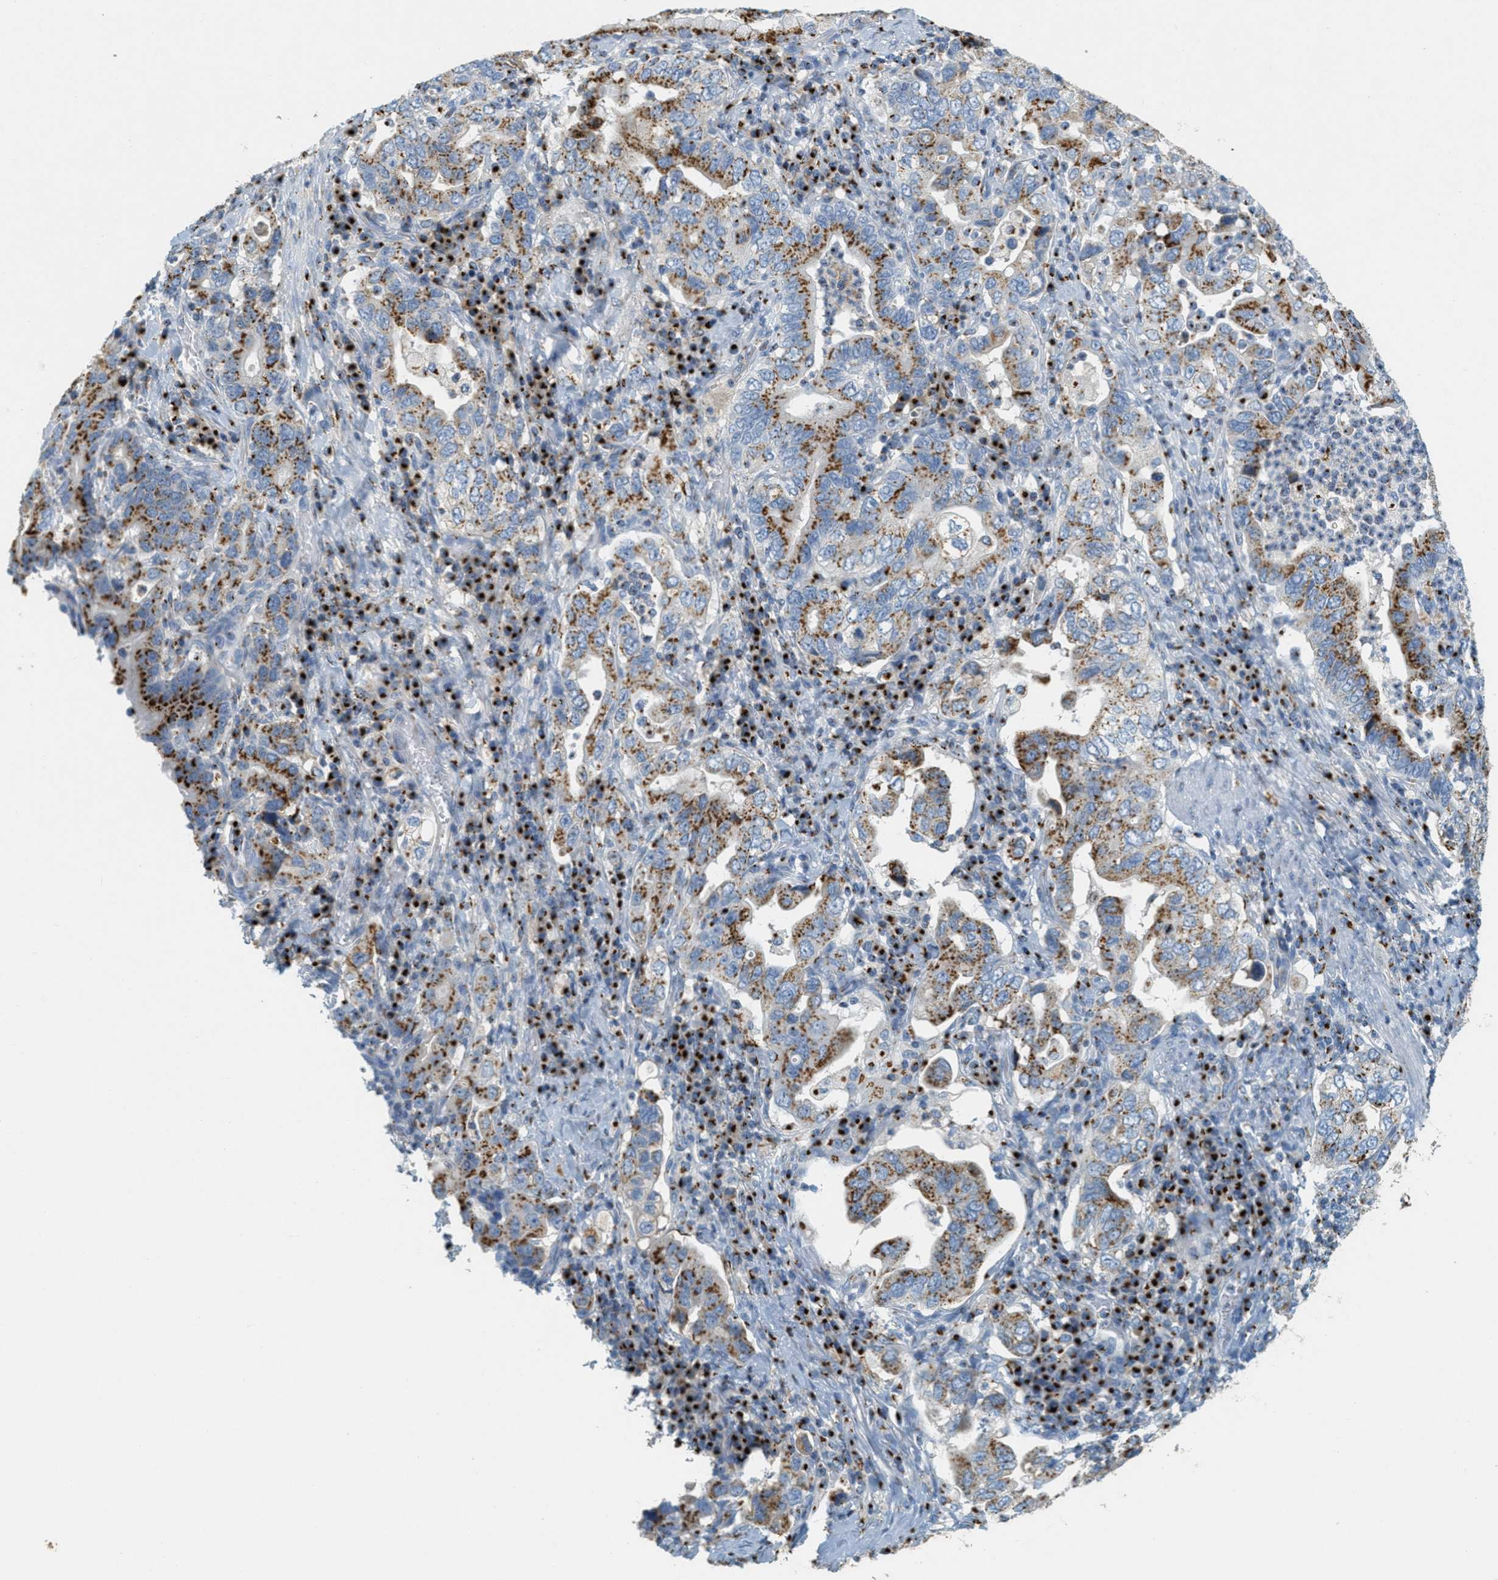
{"staining": {"intensity": "moderate", "quantity": ">75%", "location": "cytoplasmic/membranous"}, "tissue": "stomach cancer", "cell_type": "Tumor cells", "image_type": "cancer", "snomed": [{"axis": "morphology", "description": "Adenocarcinoma, NOS"}, {"axis": "topography", "description": "Stomach, upper"}], "caption": "Stomach cancer (adenocarcinoma) stained with DAB (3,3'-diaminobenzidine) IHC displays medium levels of moderate cytoplasmic/membranous staining in about >75% of tumor cells.", "gene": "ENTPD4", "patient": {"sex": "male", "age": 62}}